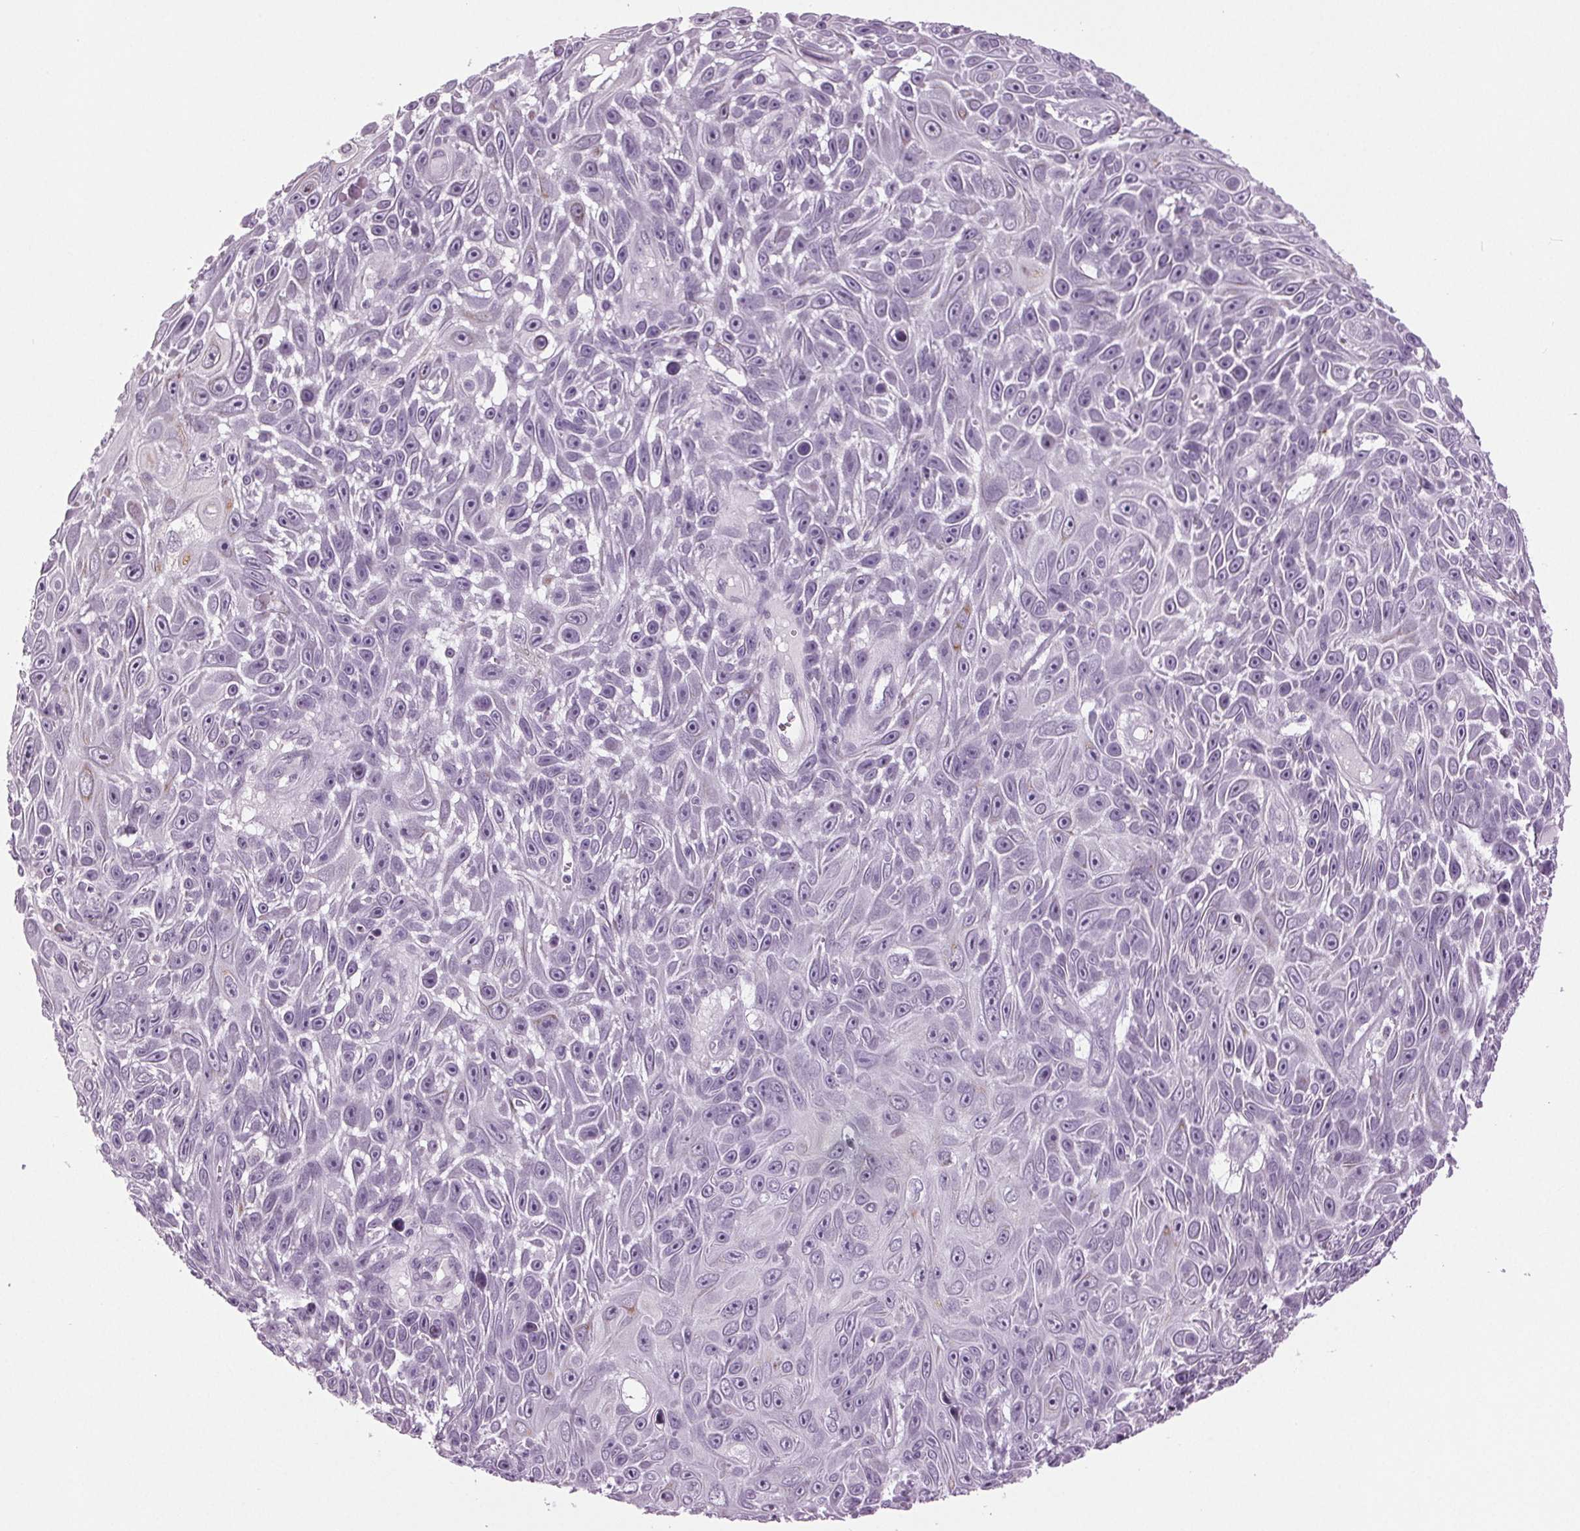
{"staining": {"intensity": "negative", "quantity": "none", "location": "none"}, "tissue": "skin cancer", "cell_type": "Tumor cells", "image_type": "cancer", "snomed": [{"axis": "morphology", "description": "Squamous cell carcinoma, NOS"}, {"axis": "topography", "description": "Skin"}], "caption": "Immunohistochemistry of human squamous cell carcinoma (skin) shows no expression in tumor cells. (DAB immunohistochemistry, high magnification).", "gene": "DNAH12", "patient": {"sex": "male", "age": 82}}